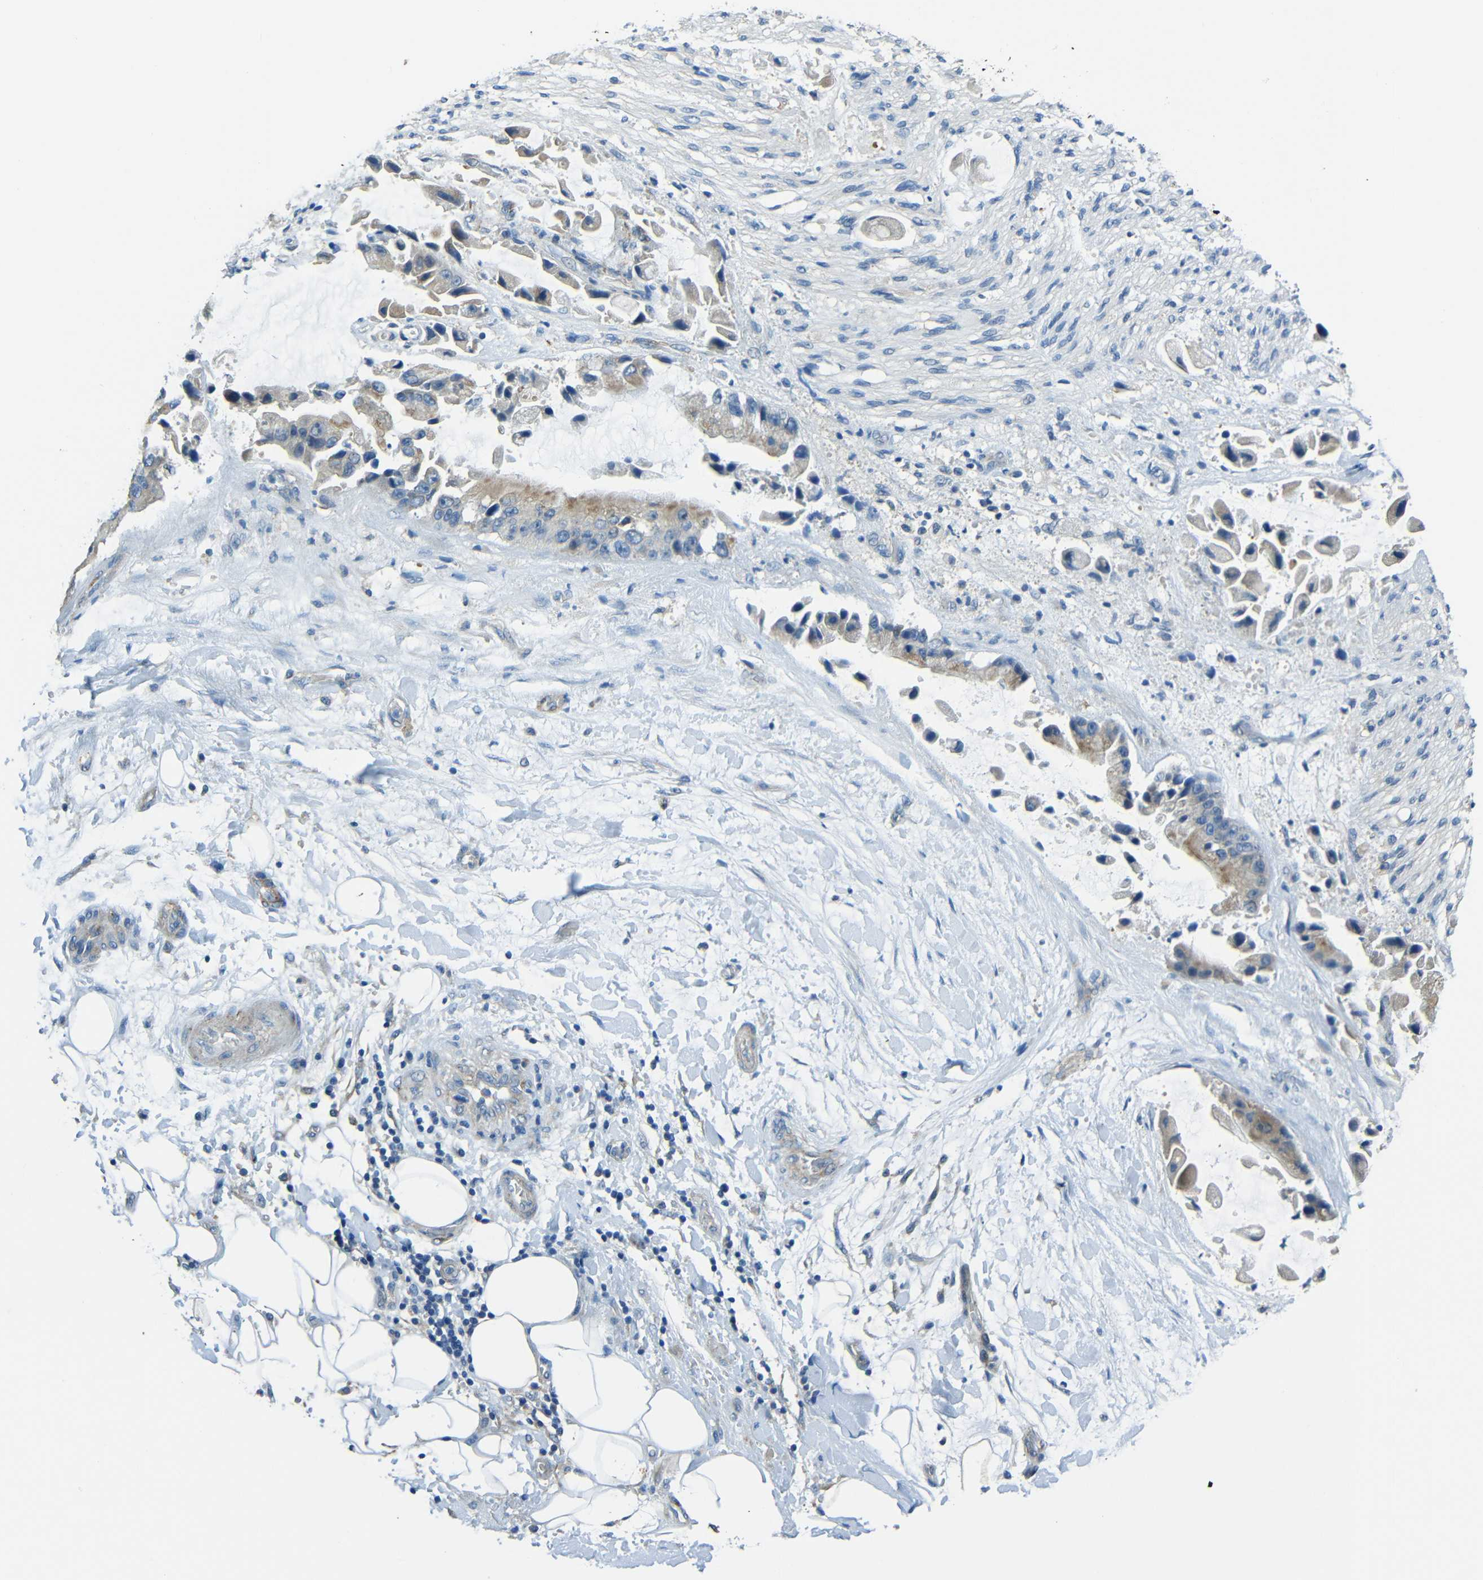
{"staining": {"intensity": "negative", "quantity": "none", "location": "none"}, "tissue": "adipose tissue", "cell_type": "Adipocytes", "image_type": "normal", "snomed": [{"axis": "morphology", "description": "Normal tissue, NOS"}, {"axis": "morphology", "description": "Cholangiocarcinoma"}, {"axis": "topography", "description": "Liver"}, {"axis": "topography", "description": "Peripheral nerve tissue"}], "caption": "Adipocytes are negative for brown protein staining in benign adipose tissue. (IHC, brightfield microscopy, high magnification).", "gene": "CYP26B1", "patient": {"sex": "male", "age": 50}}